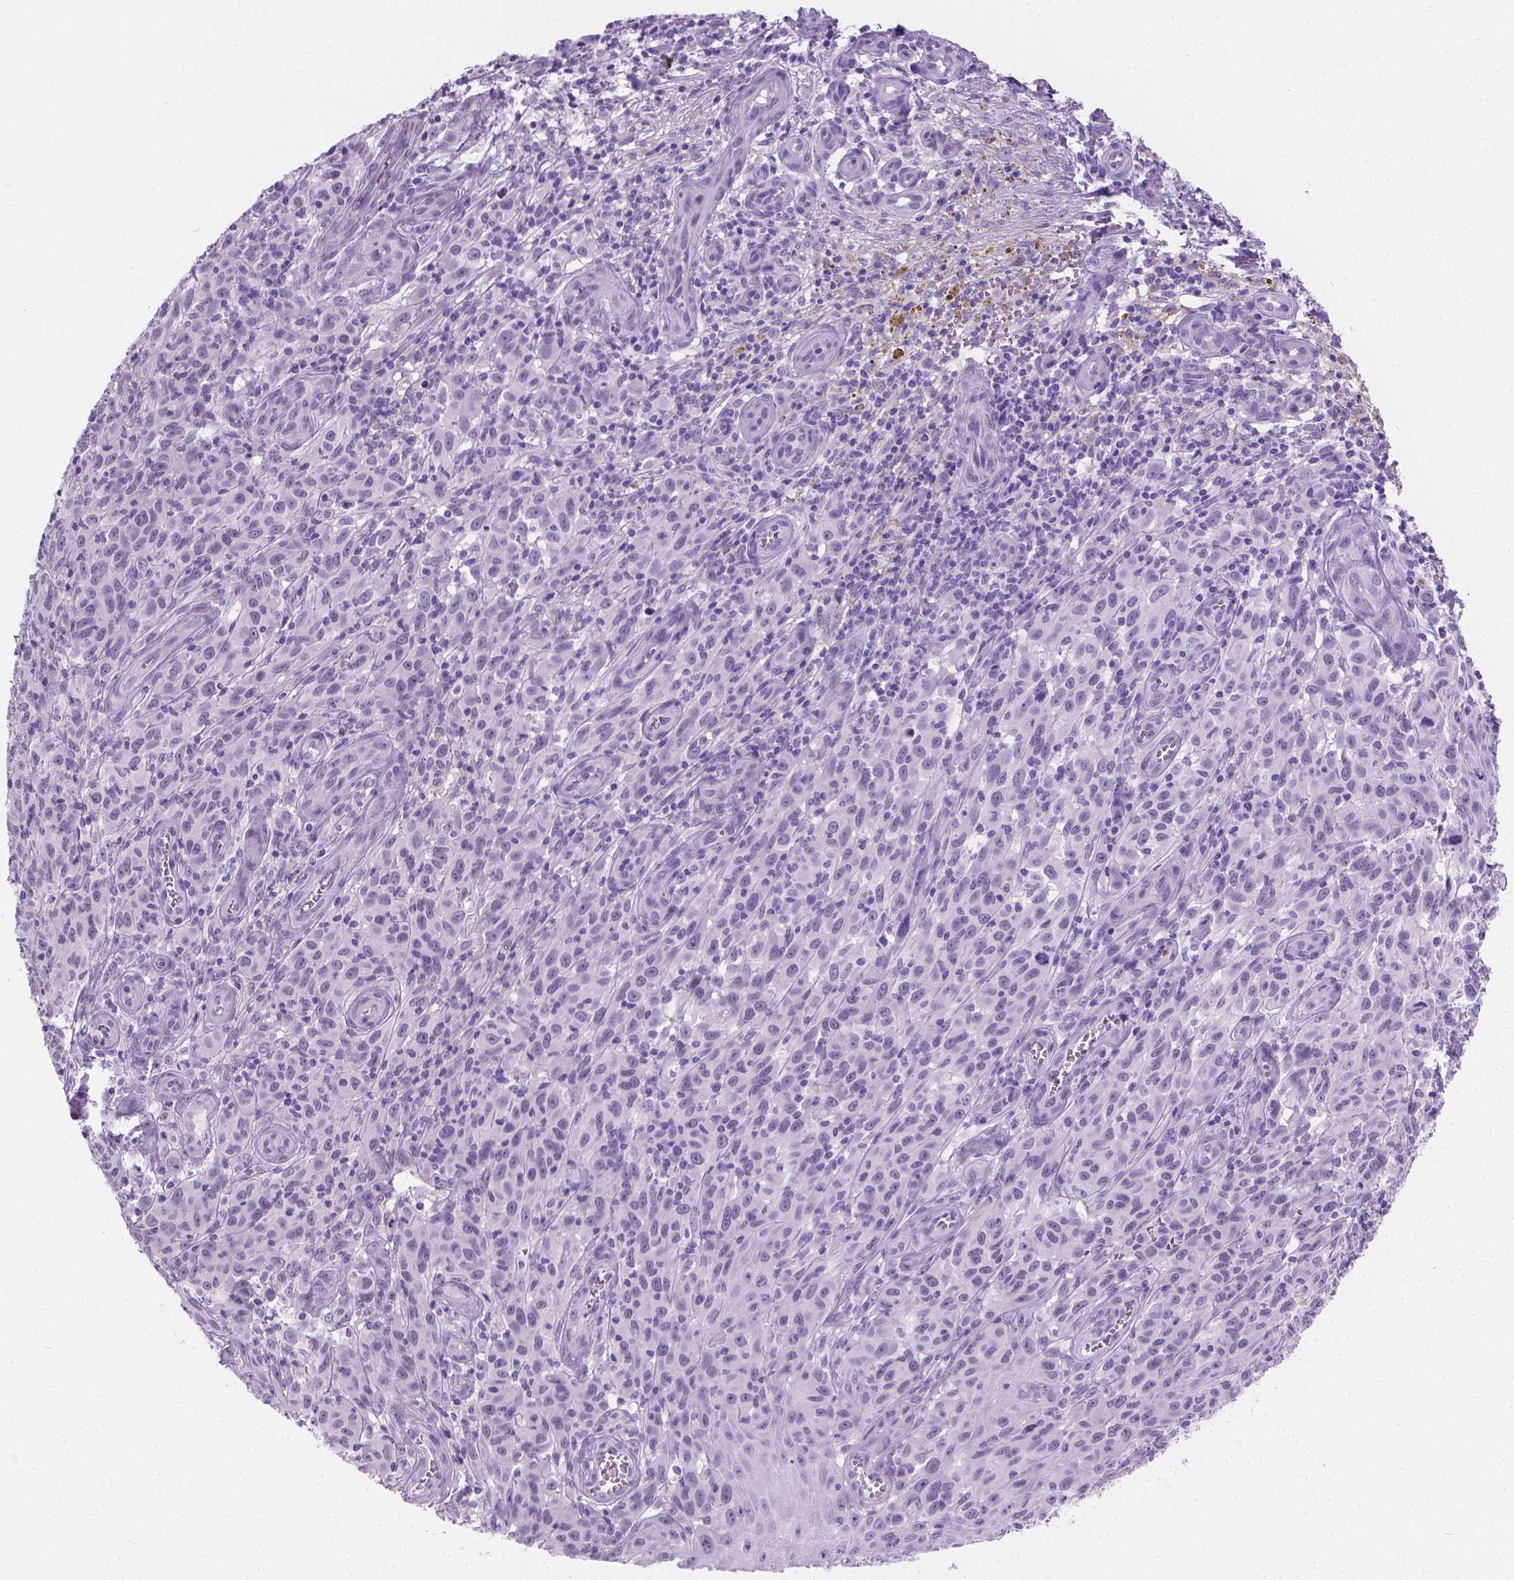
{"staining": {"intensity": "negative", "quantity": "none", "location": "none"}, "tissue": "melanoma", "cell_type": "Tumor cells", "image_type": "cancer", "snomed": [{"axis": "morphology", "description": "Malignant melanoma, NOS"}, {"axis": "topography", "description": "Skin"}], "caption": "Tumor cells show no significant expression in melanoma.", "gene": "CFAP52", "patient": {"sex": "female", "age": 53}}